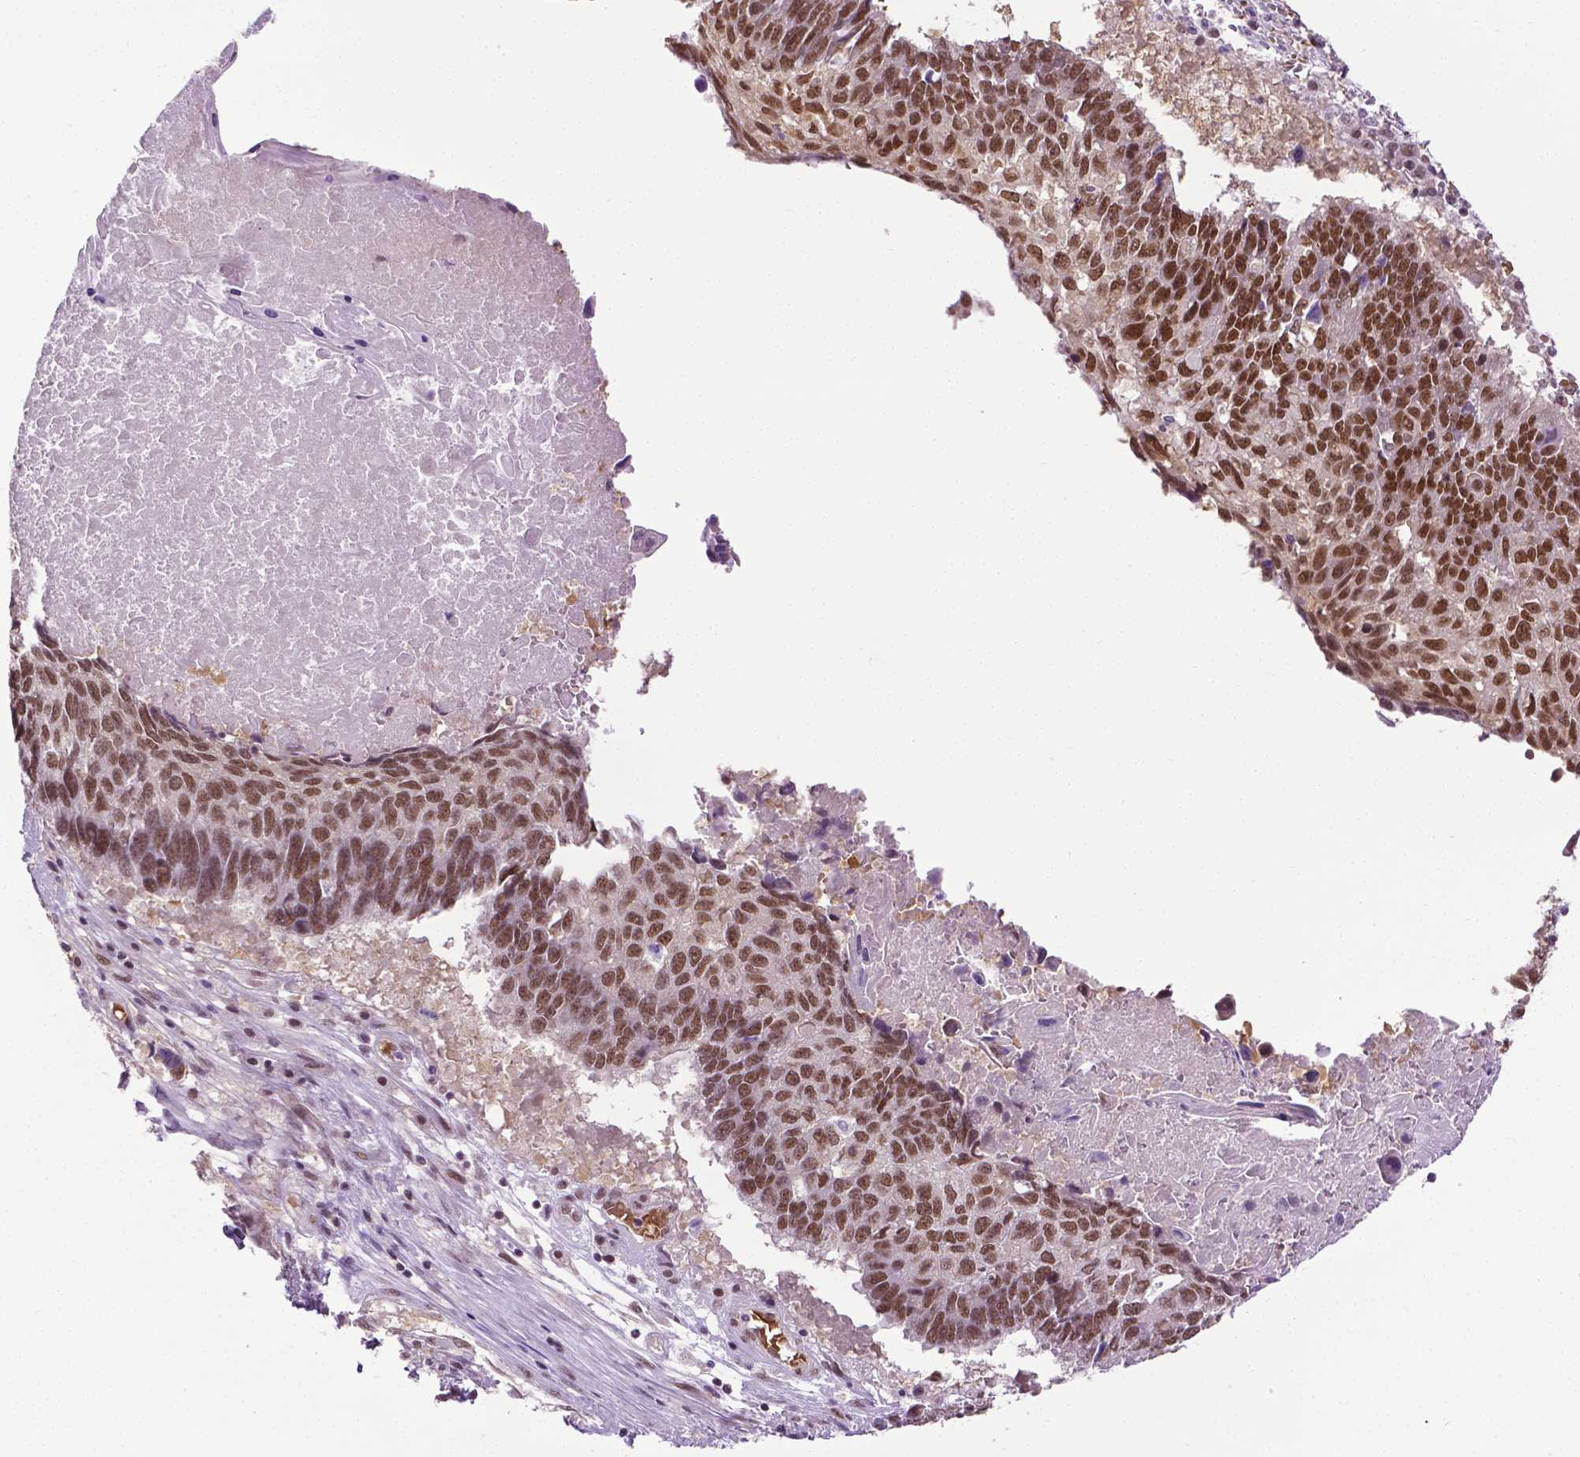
{"staining": {"intensity": "moderate", "quantity": ">75%", "location": "nuclear"}, "tissue": "lung cancer", "cell_type": "Tumor cells", "image_type": "cancer", "snomed": [{"axis": "morphology", "description": "Squamous cell carcinoma, NOS"}, {"axis": "topography", "description": "Lung"}], "caption": "About >75% of tumor cells in squamous cell carcinoma (lung) demonstrate moderate nuclear protein staining as visualized by brown immunohistochemical staining.", "gene": "UBQLN4", "patient": {"sex": "male", "age": 73}}